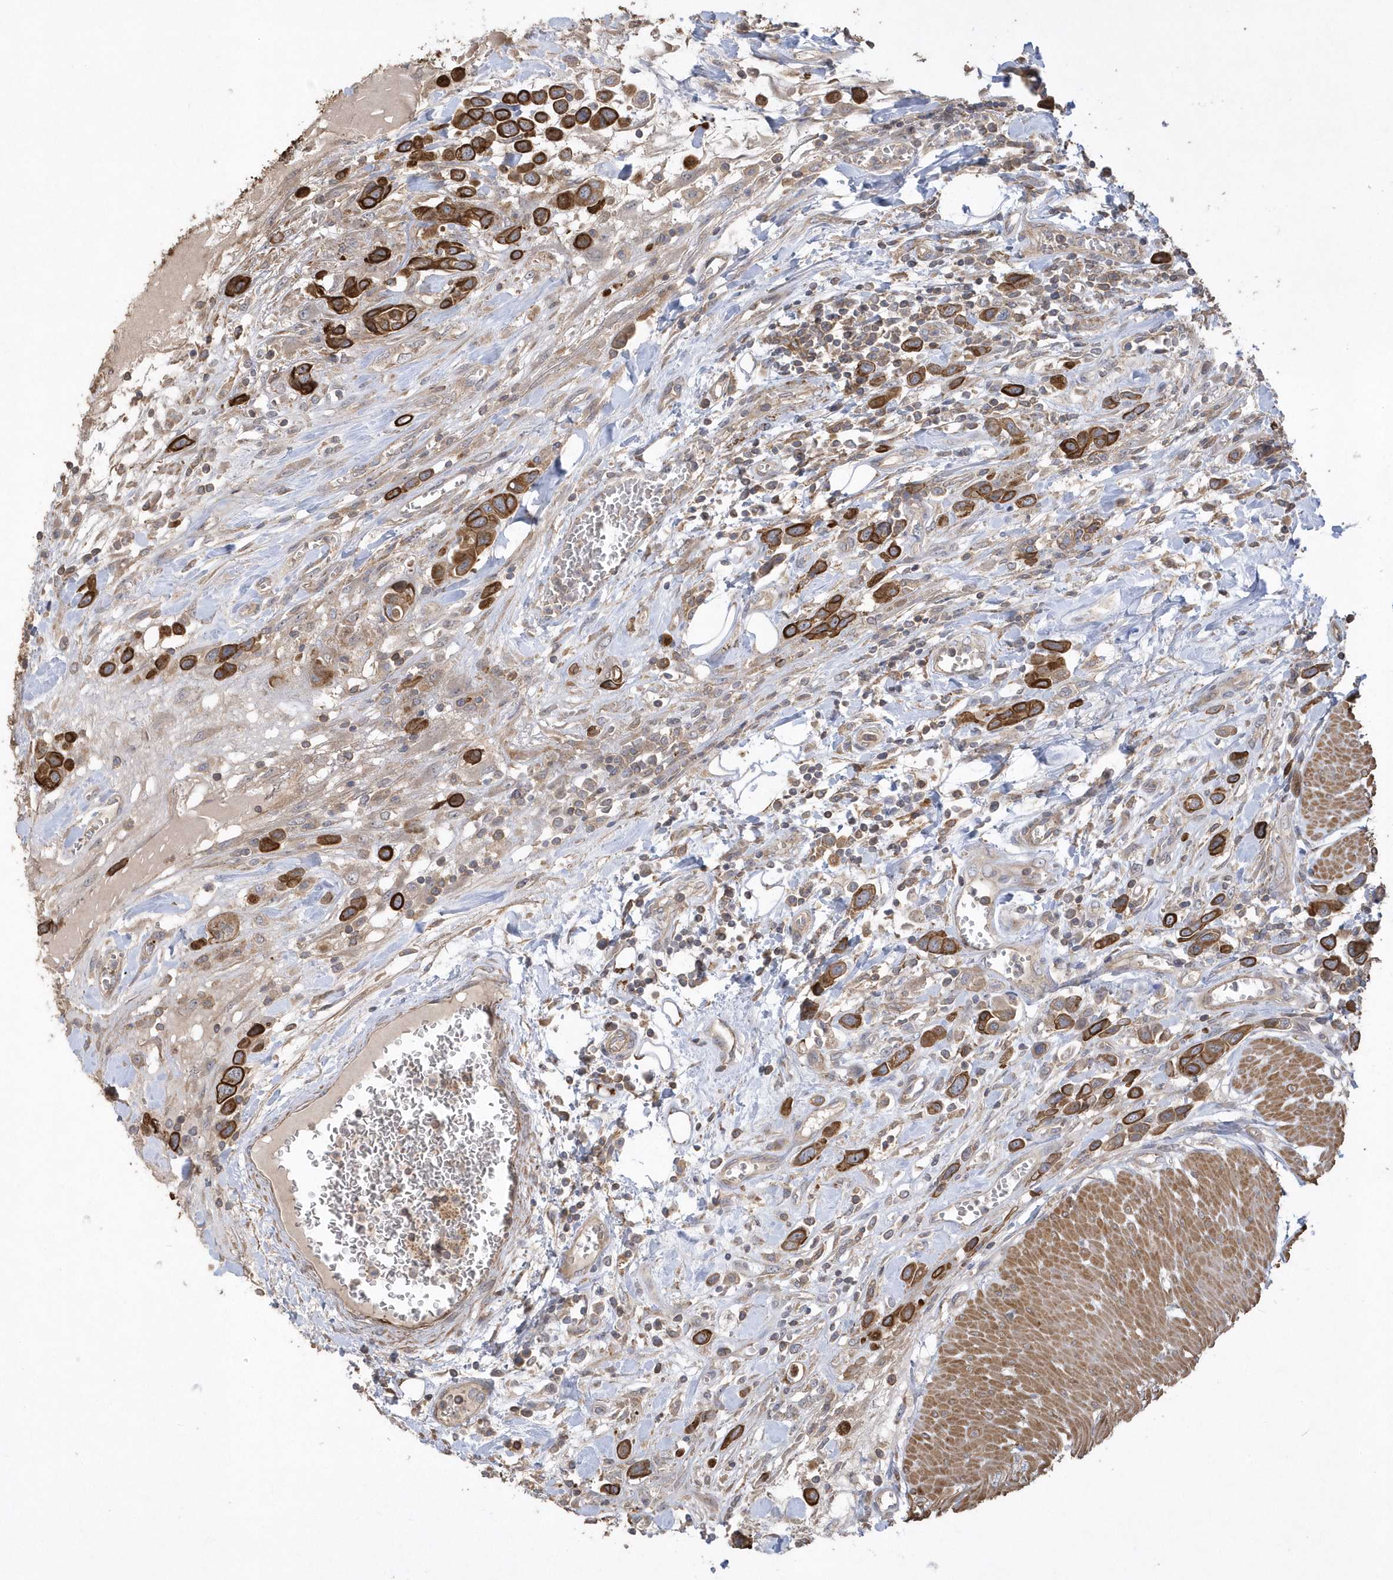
{"staining": {"intensity": "strong", "quantity": ">75%", "location": "cytoplasmic/membranous"}, "tissue": "urothelial cancer", "cell_type": "Tumor cells", "image_type": "cancer", "snomed": [{"axis": "morphology", "description": "Urothelial carcinoma, High grade"}, {"axis": "topography", "description": "Urinary bladder"}], "caption": "Human high-grade urothelial carcinoma stained for a protein (brown) reveals strong cytoplasmic/membranous positive expression in approximately >75% of tumor cells.", "gene": "SENP8", "patient": {"sex": "male", "age": 50}}